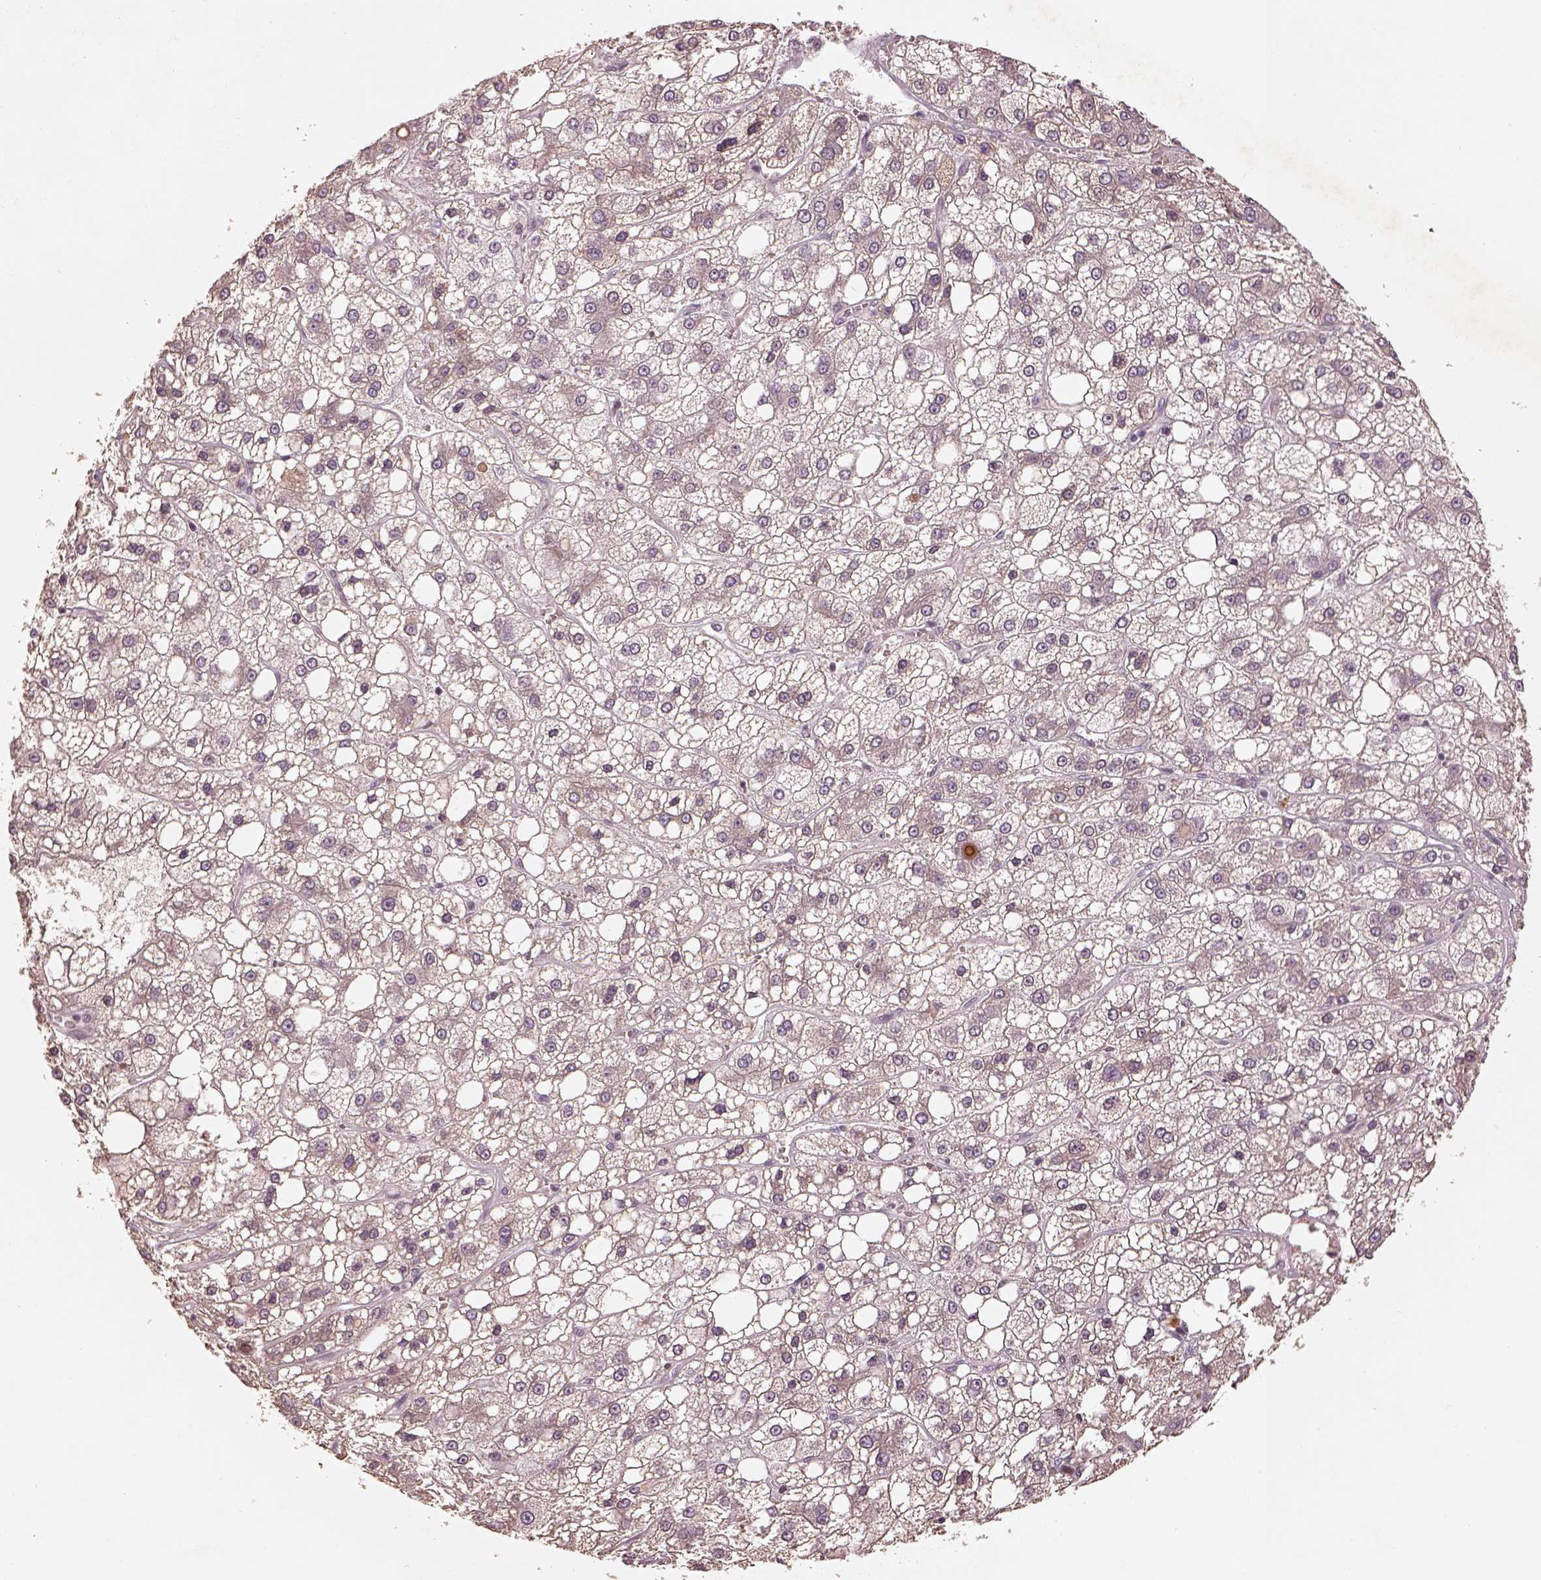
{"staining": {"intensity": "negative", "quantity": "none", "location": "none"}, "tissue": "liver cancer", "cell_type": "Tumor cells", "image_type": "cancer", "snomed": [{"axis": "morphology", "description": "Carcinoma, Hepatocellular, NOS"}, {"axis": "topography", "description": "Liver"}], "caption": "A histopathology image of human liver hepatocellular carcinoma is negative for staining in tumor cells.", "gene": "TLX3", "patient": {"sex": "male", "age": 73}}